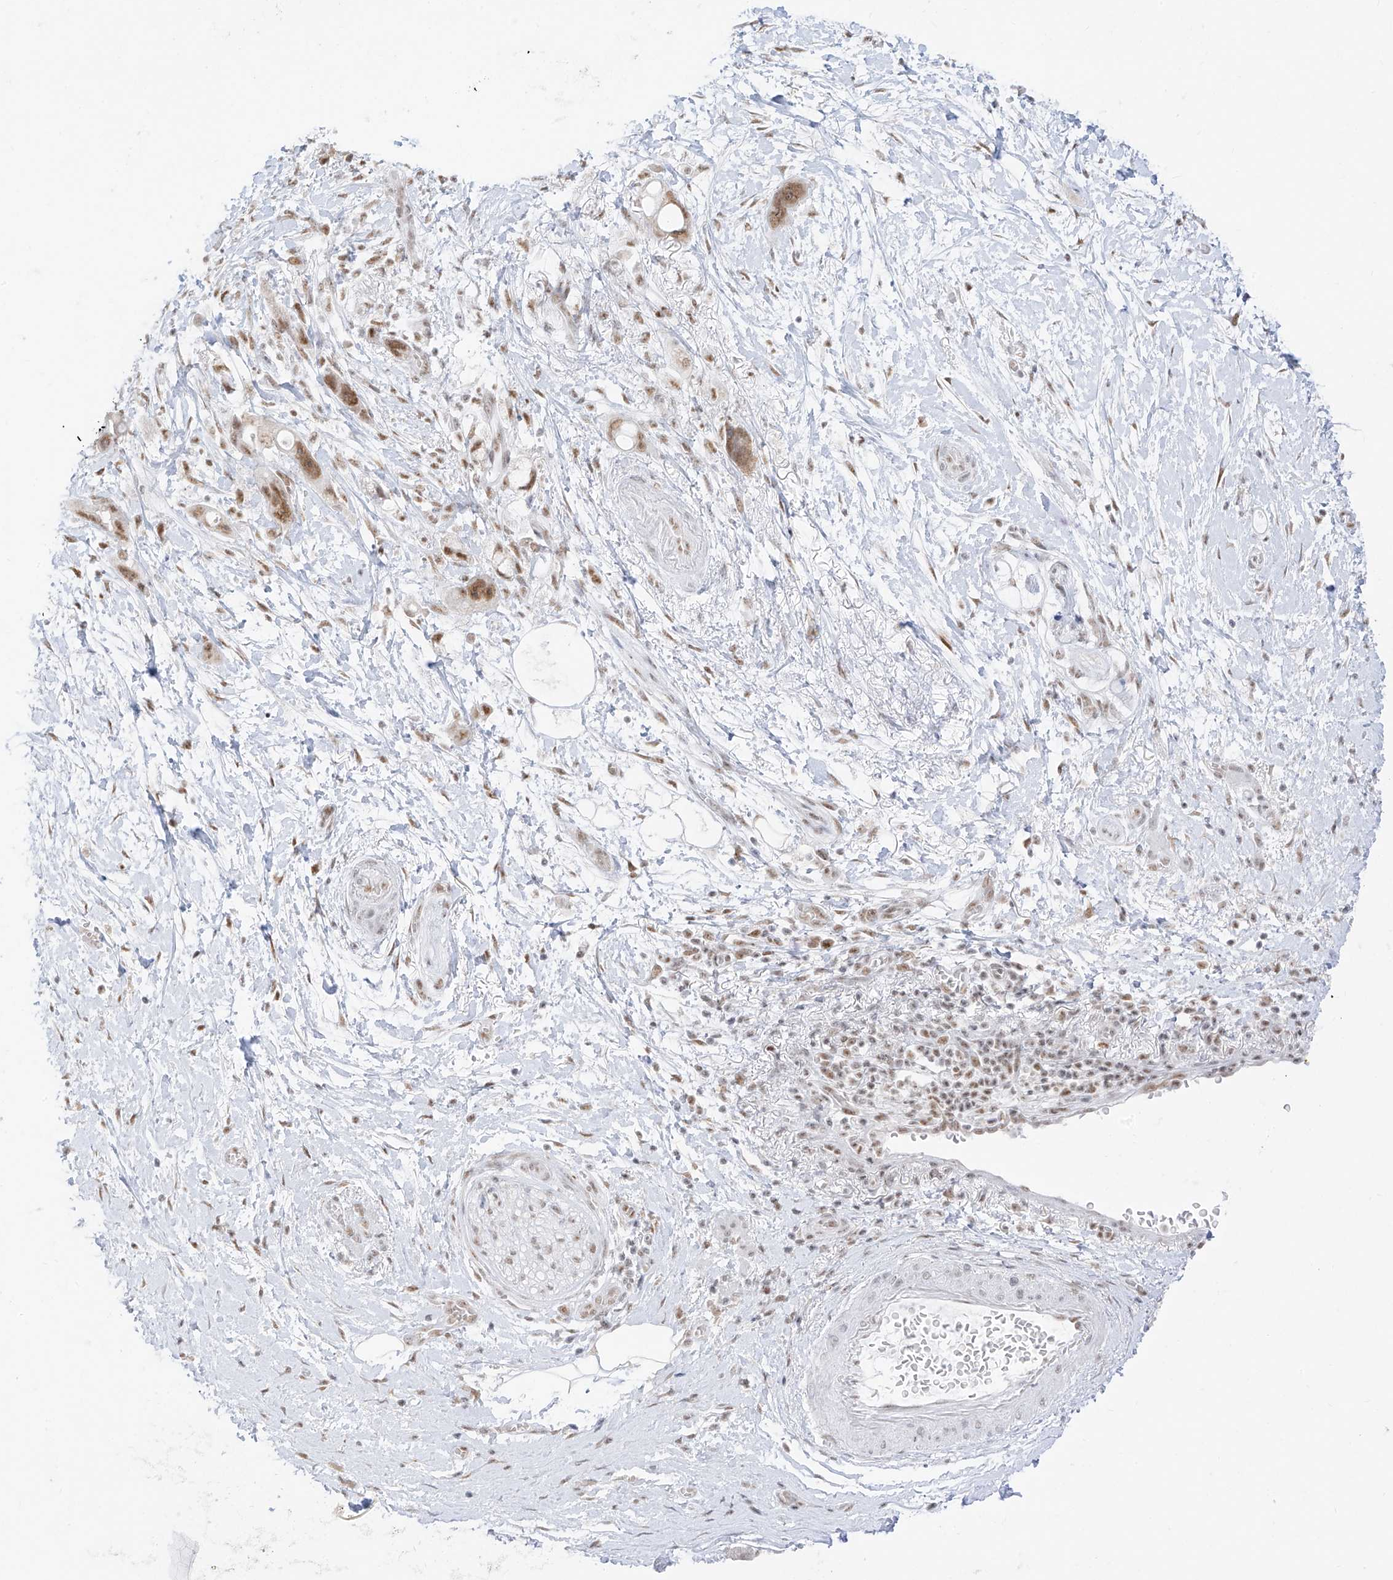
{"staining": {"intensity": "moderate", "quantity": ">75%", "location": "nuclear"}, "tissue": "pancreatic cancer", "cell_type": "Tumor cells", "image_type": "cancer", "snomed": [{"axis": "morphology", "description": "Normal tissue, NOS"}, {"axis": "morphology", "description": "Adenocarcinoma, NOS"}, {"axis": "topography", "description": "Pancreas"}], "caption": "Immunohistochemical staining of human pancreatic cancer (adenocarcinoma) demonstrates medium levels of moderate nuclear protein staining in about >75% of tumor cells.", "gene": "SUPT5H", "patient": {"sex": "female", "age": 68}}